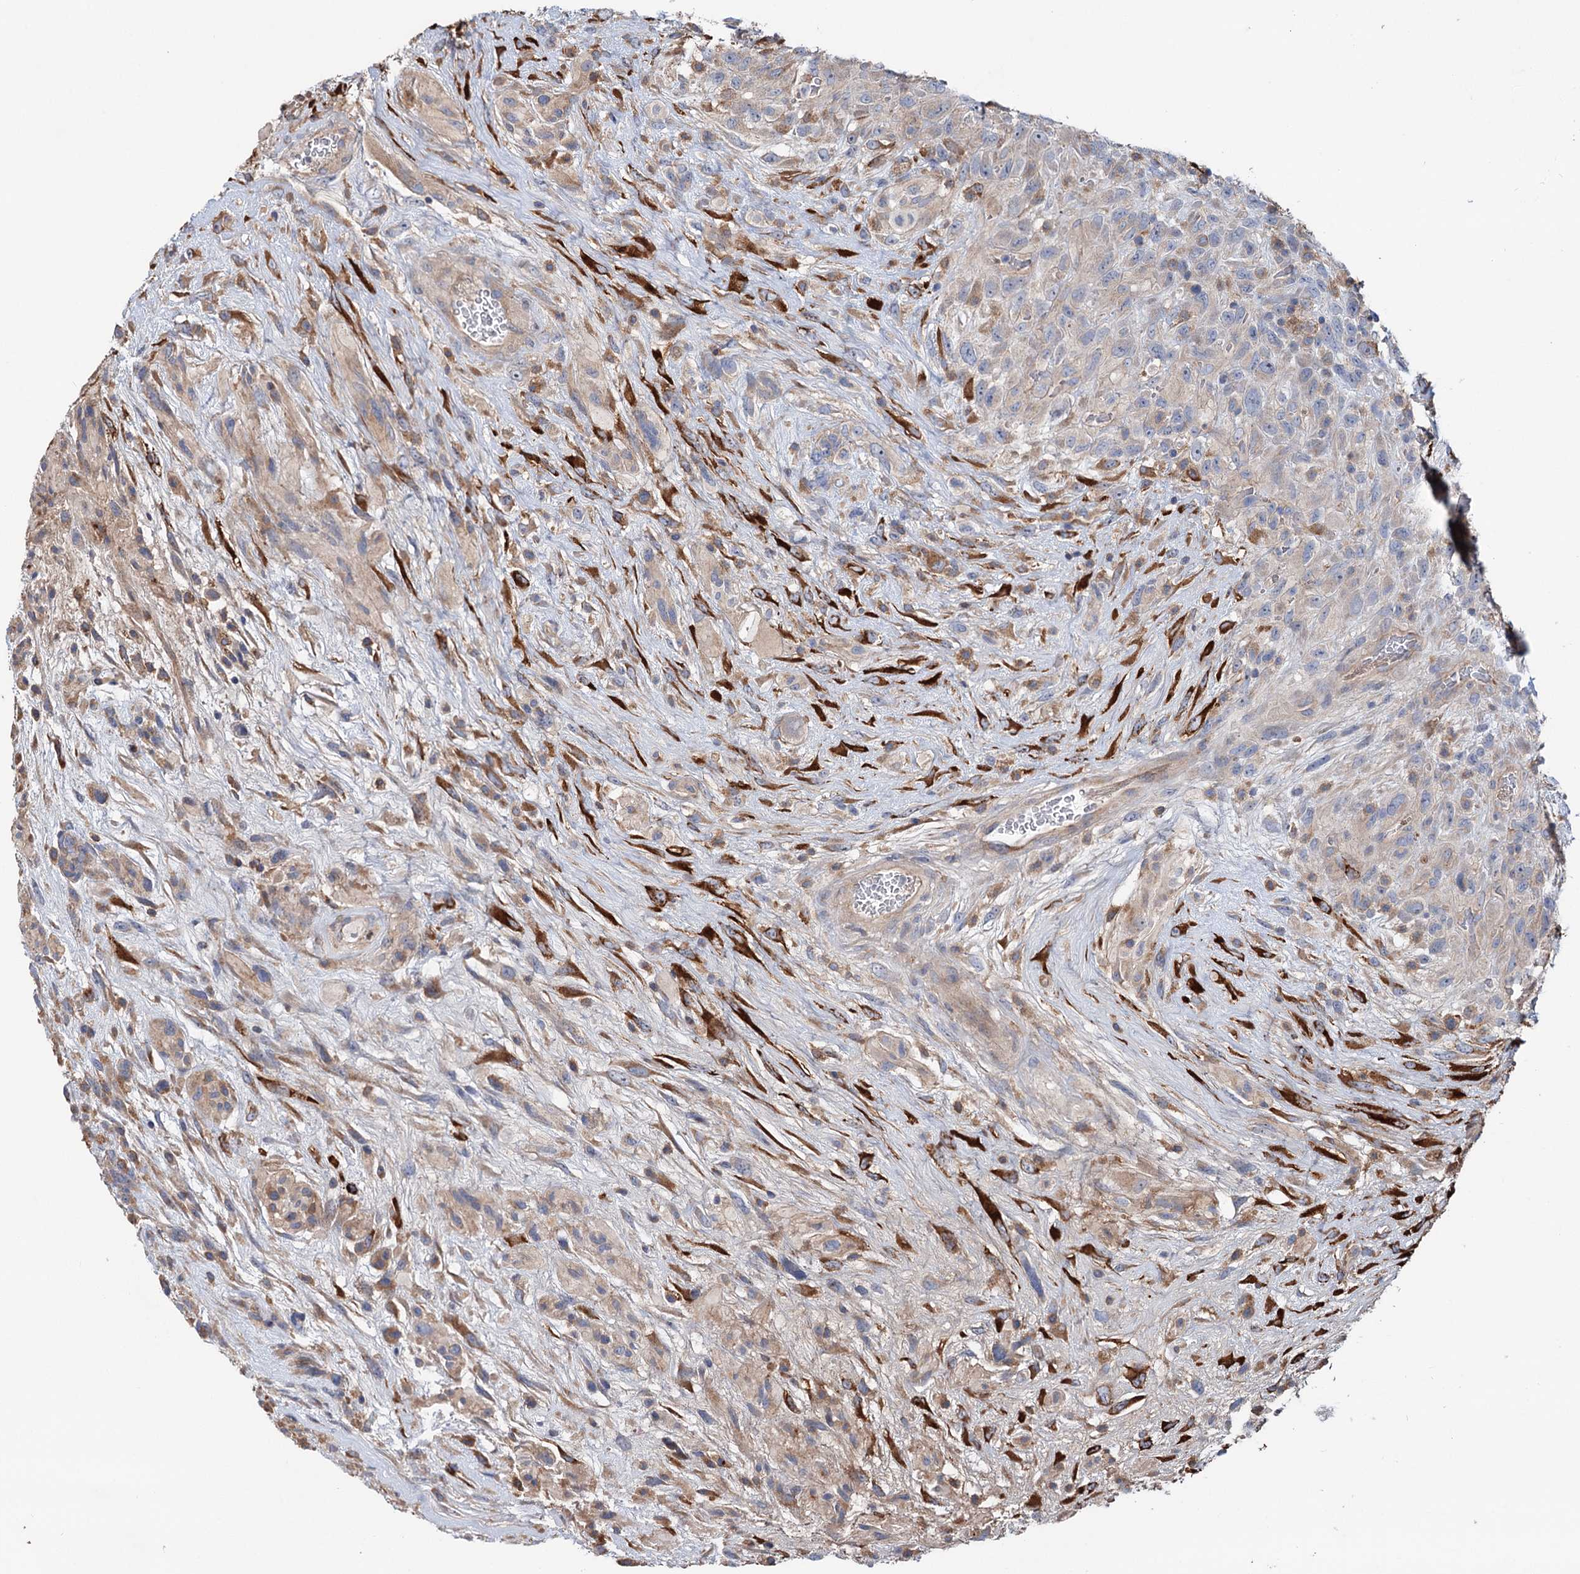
{"staining": {"intensity": "weak", "quantity": "25%-75%", "location": "cytoplasmic/membranous"}, "tissue": "glioma", "cell_type": "Tumor cells", "image_type": "cancer", "snomed": [{"axis": "morphology", "description": "Glioma, malignant, High grade"}, {"axis": "topography", "description": "Brain"}], "caption": "The micrograph shows immunohistochemical staining of glioma. There is weak cytoplasmic/membranous expression is appreciated in about 25%-75% of tumor cells.", "gene": "RNF111", "patient": {"sex": "male", "age": 61}}